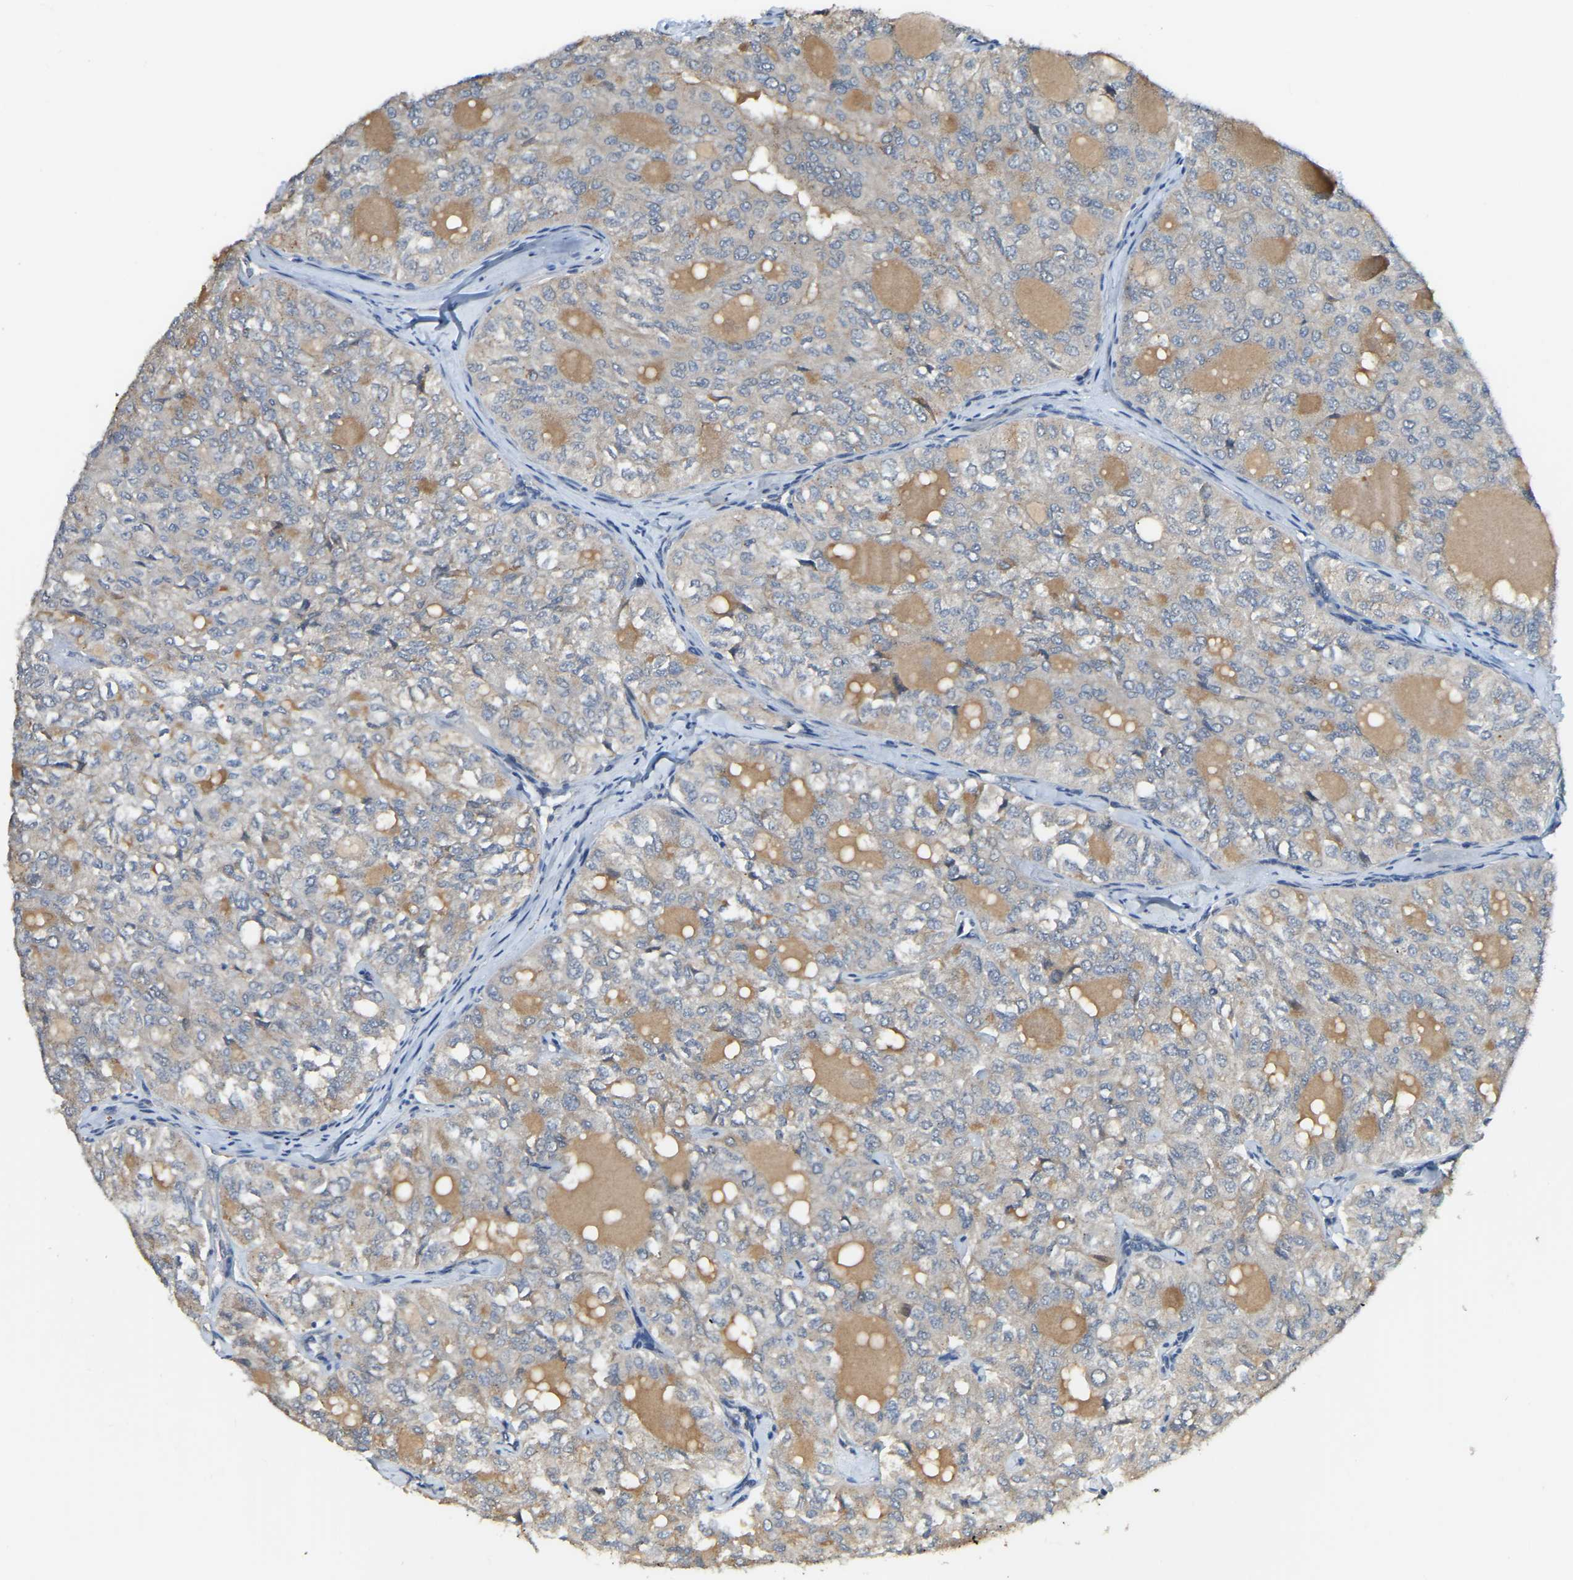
{"staining": {"intensity": "weak", "quantity": "<25%", "location": "cytoplasmic/membranous"}, "tissue": "thyroid cancer", "cell_type": "Tumor cells", "image_type": "cancer", "snomed": [{"axis": "morphology", "description": "Follicular adenoma carcinoma, NOS"}, {"axis": "topography", "description": "Thyroid gland"}], "caption": "Human follicular adenoma carcinoma (thyroid) stained for a protein using immunohistochemistry (IHC) demonstrates no staining in tumor cells.", "gene": "AHNAK", "patient": {"sex": "male", "age": 75}}